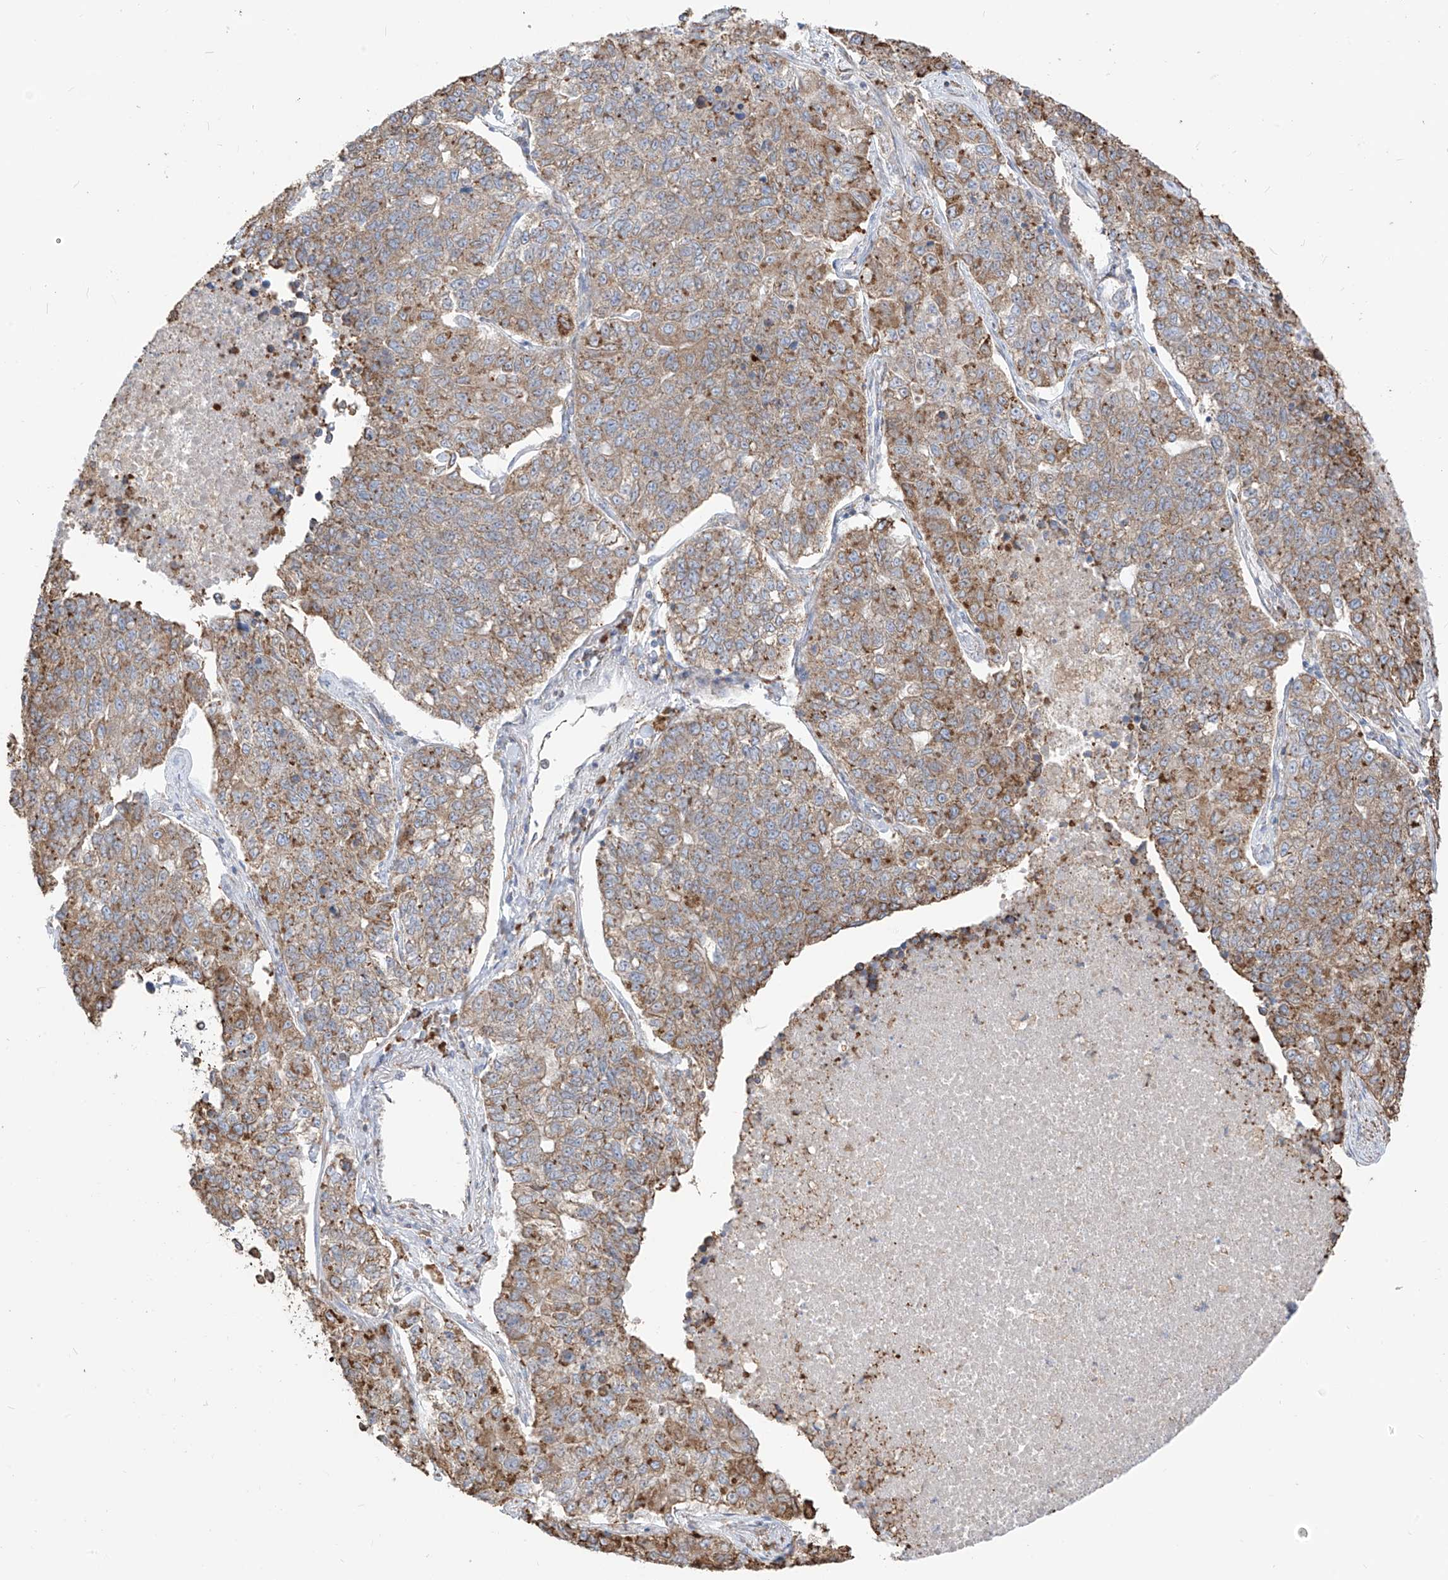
{"staining": {"intensity": "moderate", "quantity": "25%-75%", "location": "cytoplasmic/membranous"}, "tissue": "lung cancer", "cell_type": "Tumor cells", "image_type": "cancer", "snomed": [{"axis": "morphology", "description": "Adenocarcinoma, NOS"}, {"axis": "topography", "description": "Lung"}], "caption": "A brown stain labels moderate cytoplasmic/membranous staining of a protein in human lung cancer tumor cells.", "gene": "PDIA6", "patient": {"sex": "male", "age": 49}}